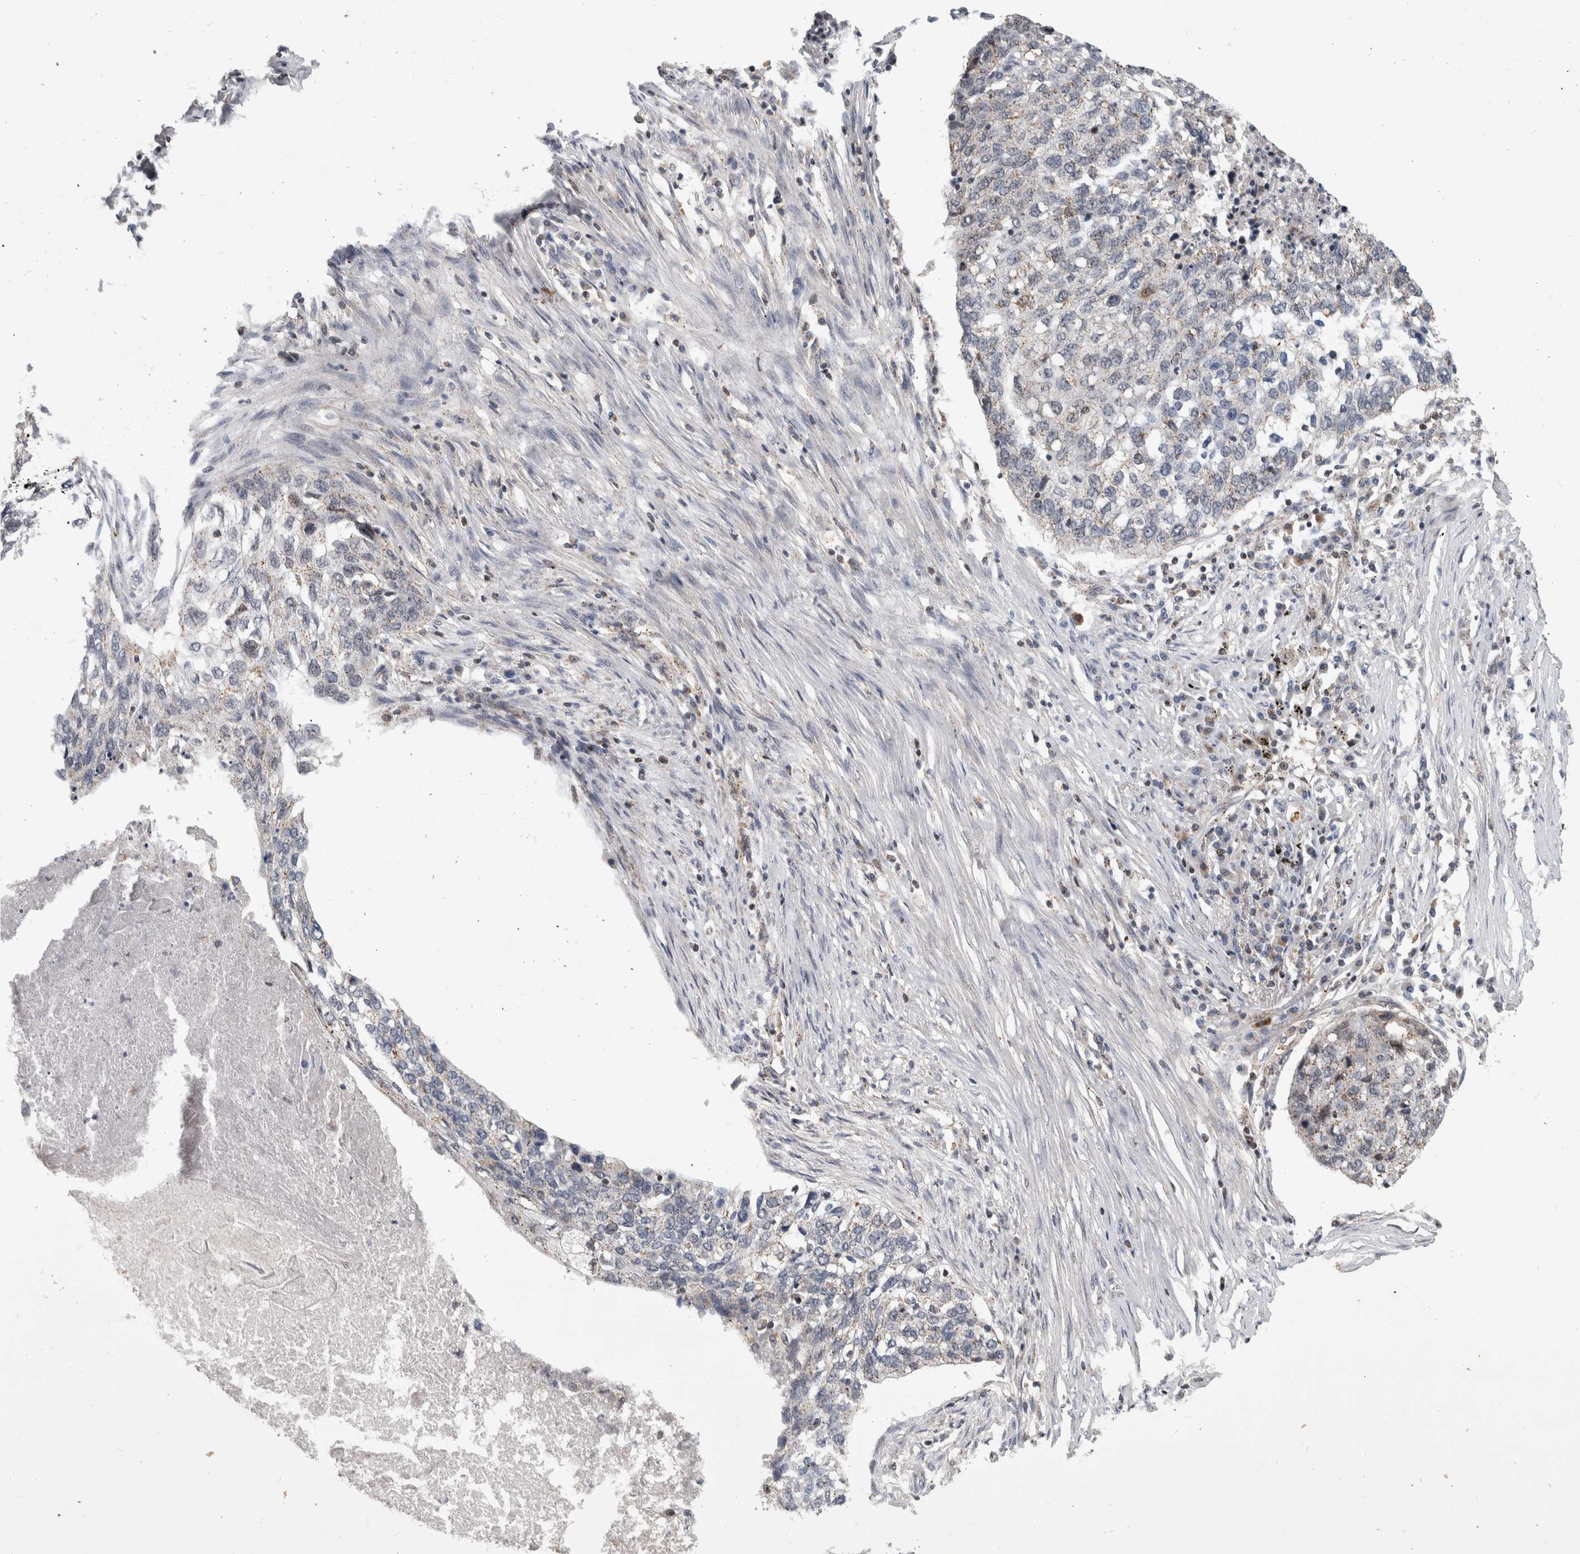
{"staining": {"intensity": "weak", "quantity": "<25%", "location": "cytoplasmic/membranous"}, "tissue": "lung cancer", "cell_type": "Tumor cells", "image_type": "cancer", "snomed": [{"axis": "morphology", "description": "Squamous cell carcinoma, NOS"}, {"axis": "topography", "description": "Lung"}], "caption": "A micrograph of human squamous cell carcinoma (lung) is negative for staining in tumor cells.", "gene": "MSL1", "patient": {"sex": "female", "age": 63}}